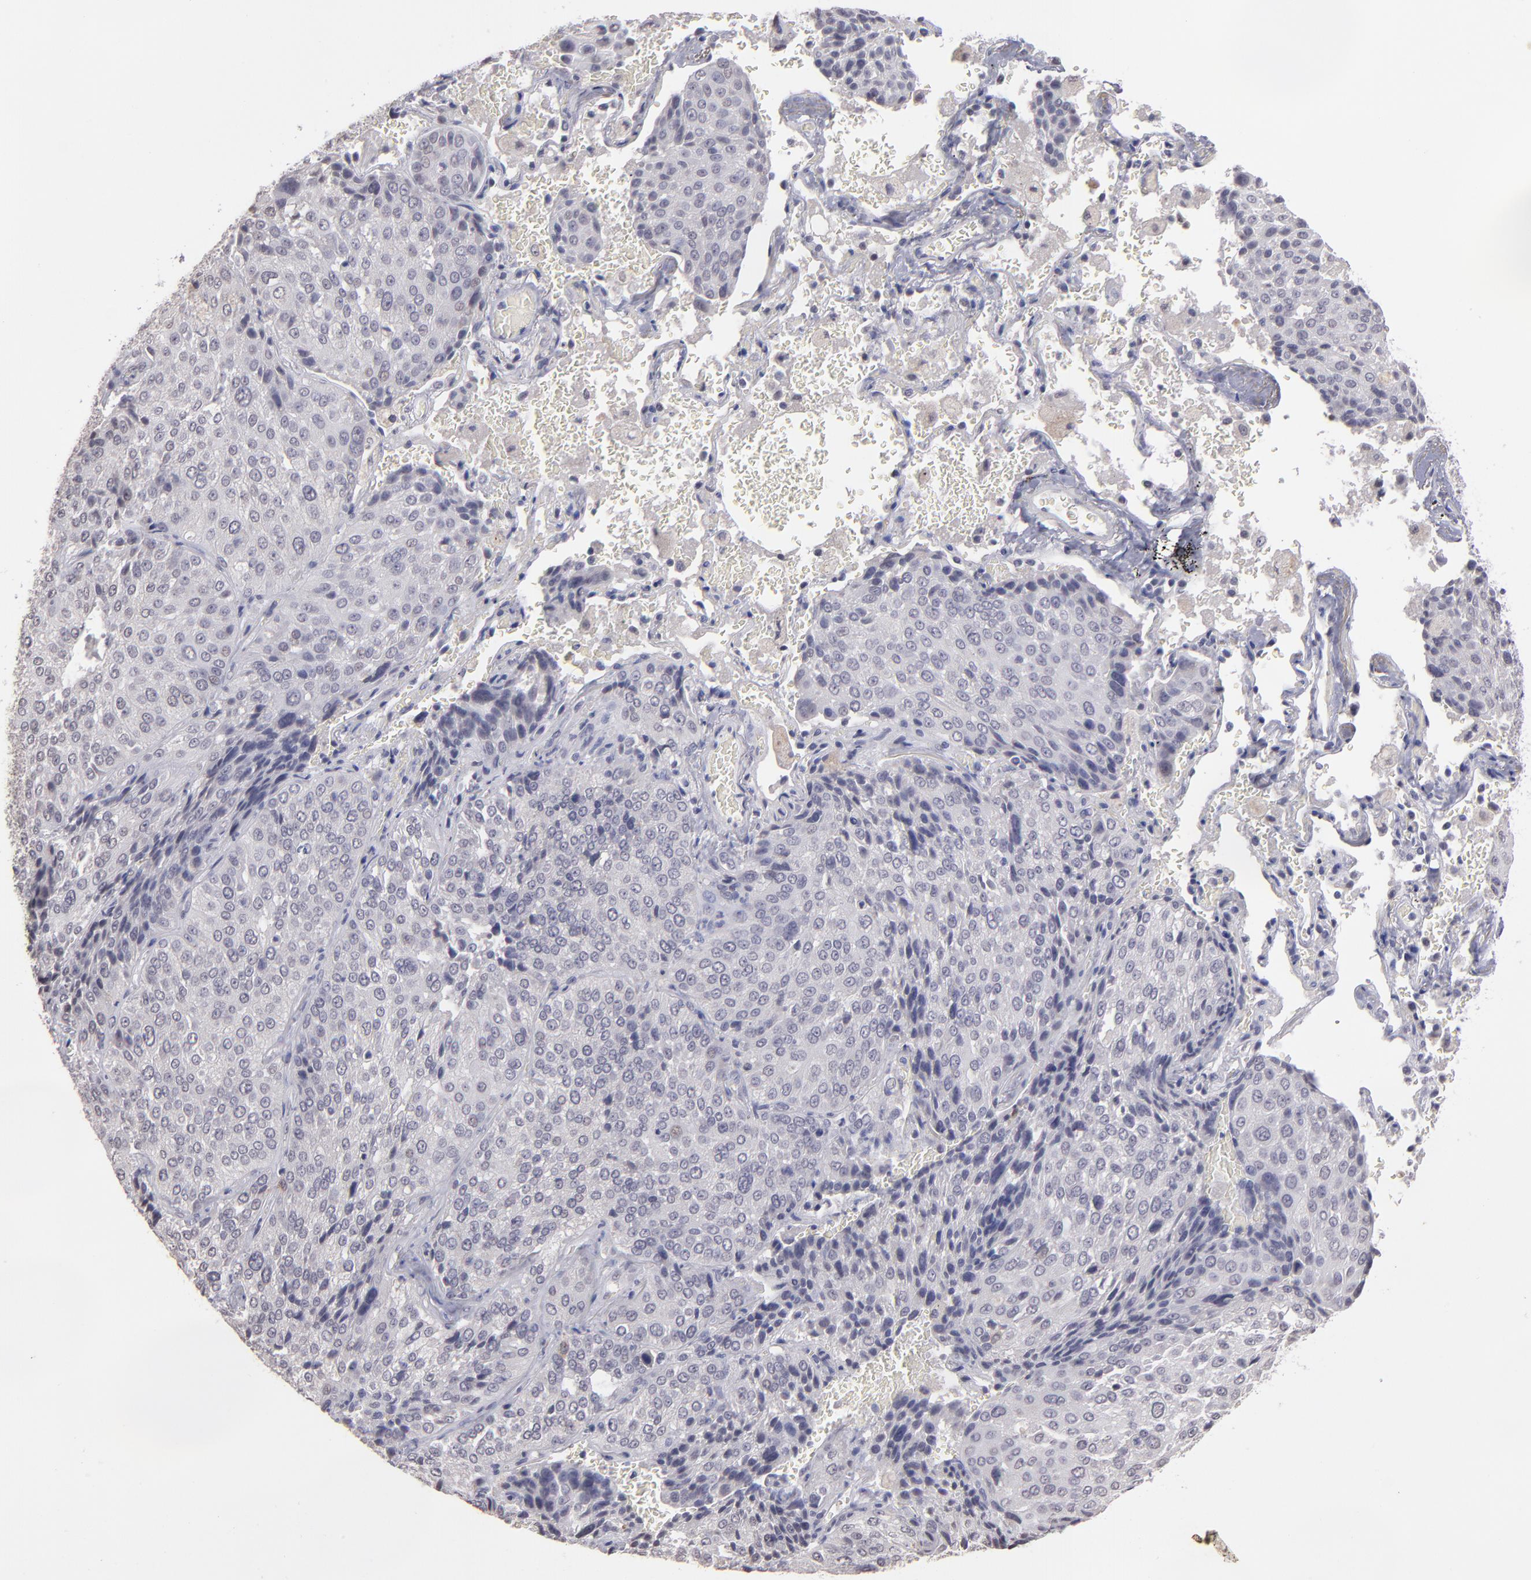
{"staining": {"intensity": "weak", "quantity": "<25%", "location": "nuclear"}, "tissue": "lung cancer", "cell_type": "Tumor cells", "image_type": "cancer", "snomed": [{"axis": "morphology", "description": "Squamous cell carcinoma, NOS"}, {"axis": "topography", "description": "Lung"}], "caption": "A photomicrograph of lung cancer (squamous cell carcinoma) stained for a protein demonstrates no brown staining in tumor cells.", "gene": "NRXN3", "patient": {"sex": "male", "age": 54}}